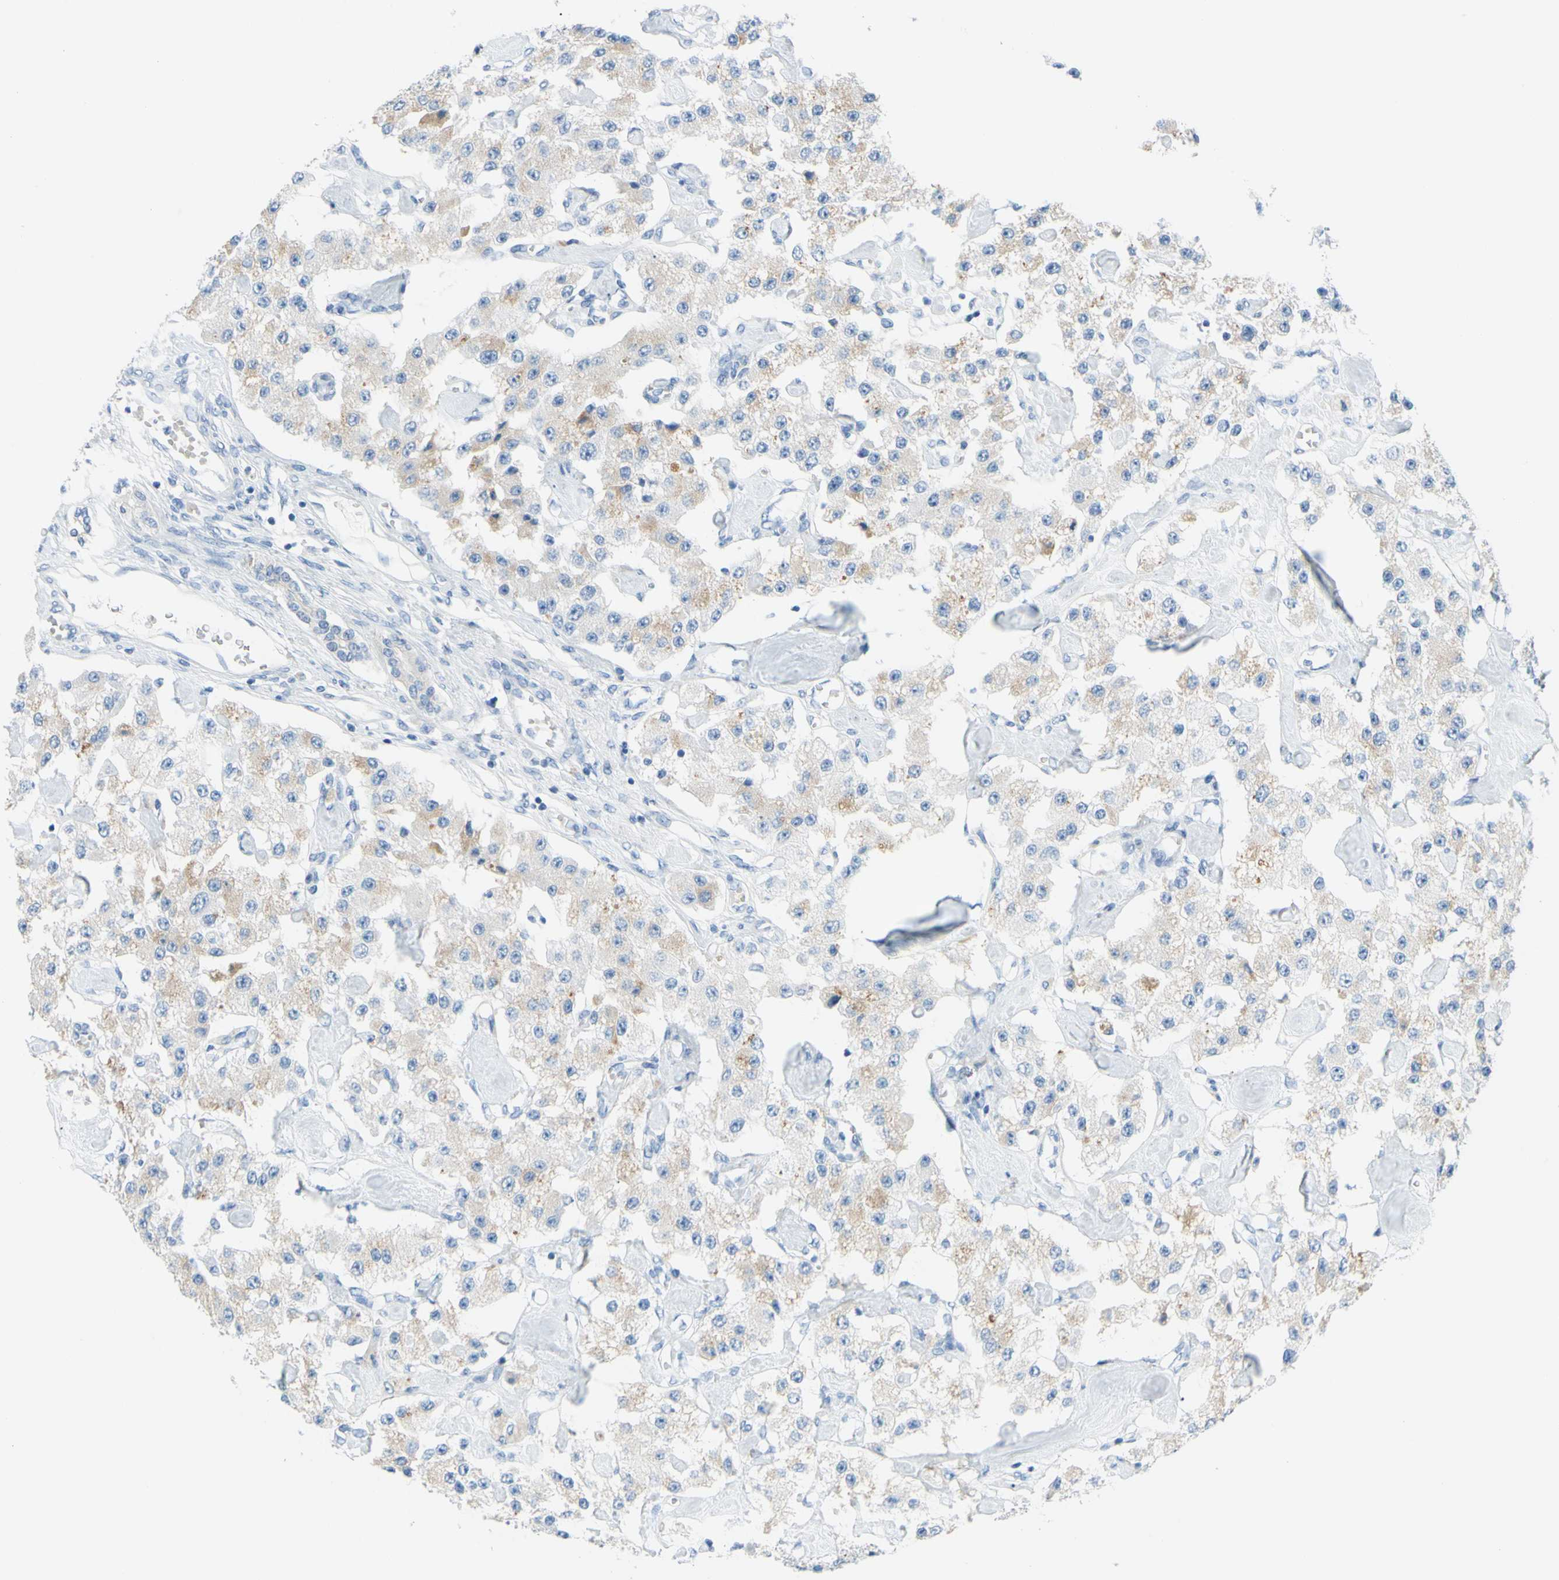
{"staining": {"intensity": "weak", "quantity": "<25%", "location": "cytoplasmic/membranous"}, "tissue": "carcinoid", "cell_type": "Tumor cells", "image_type": "cancer", "snomed": [{"axis": "morphology", "description": "Carcinoid, malignant, NOS"}, {"axis": "topography", "description": "Pancreas"}], "caption": "A high-resolution photomicrograph shows IHC staining of carcinoid (malignant), which displays no significant expression in tumor cells.", "gene": "DCT", "patient": {"sex": "male", "age": 41}}